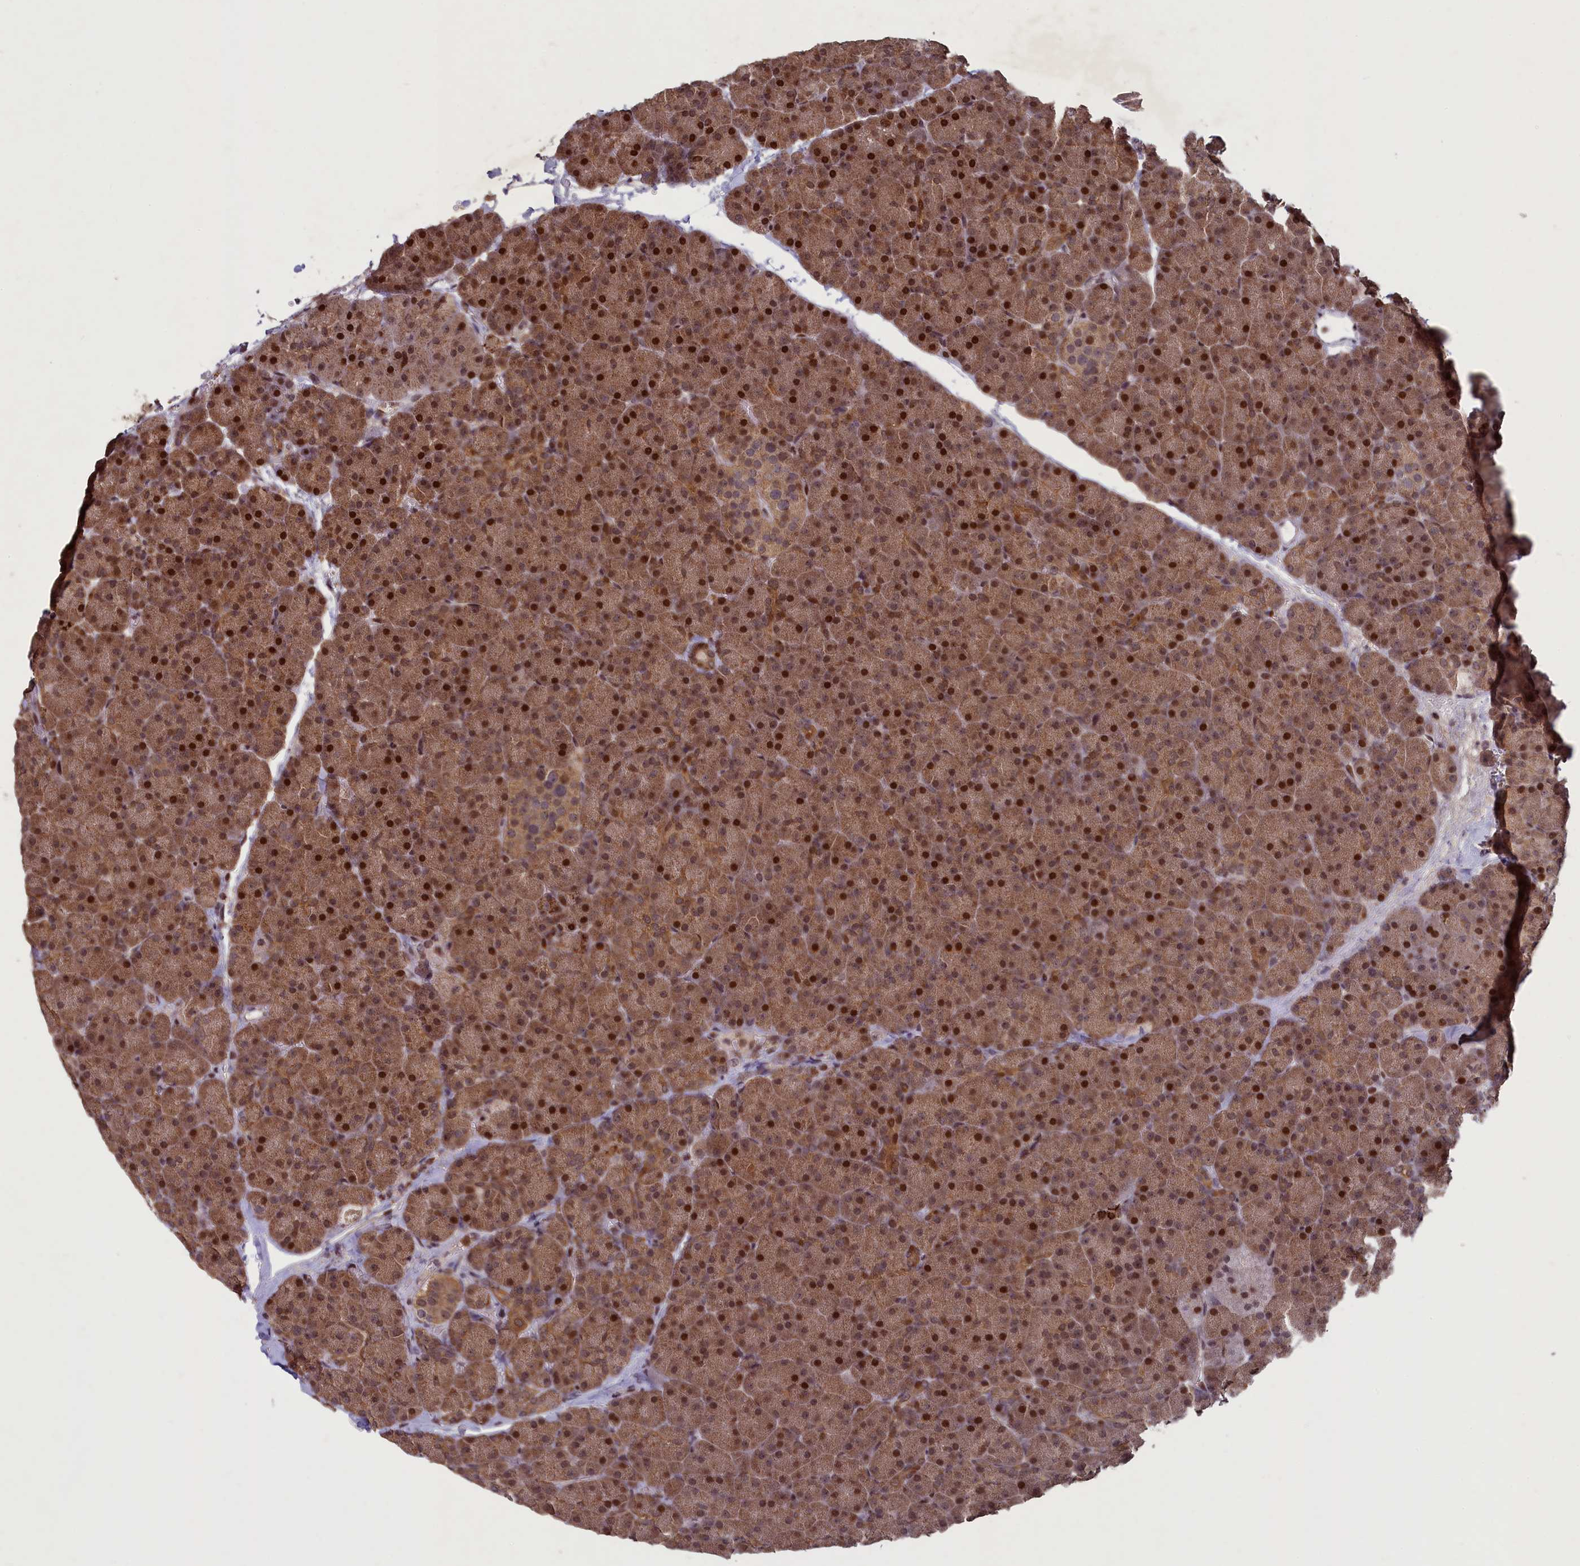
{"staining": {"intensity": "moderate", "quantity": ">75%", "location": "cytoplasmic/membranous,nuclear"}, "tissue": "pancreas", "cell_type": "Exocrine glandular cells", "image_type": "normal", "snomed": [{"axis": "morphology", "description": "Normal tissue, NOS"}, {"axis": "topography", "description": "Pancreas"}], "caption": "Protein expression analysis of benign pancreas exhibits moderate cytoplasmic/membranous,nuclear positivity in about >75% of exocrine glandular cells.", "gene": "NUBP1", "patient": {"sex": "male", "age": 36}}